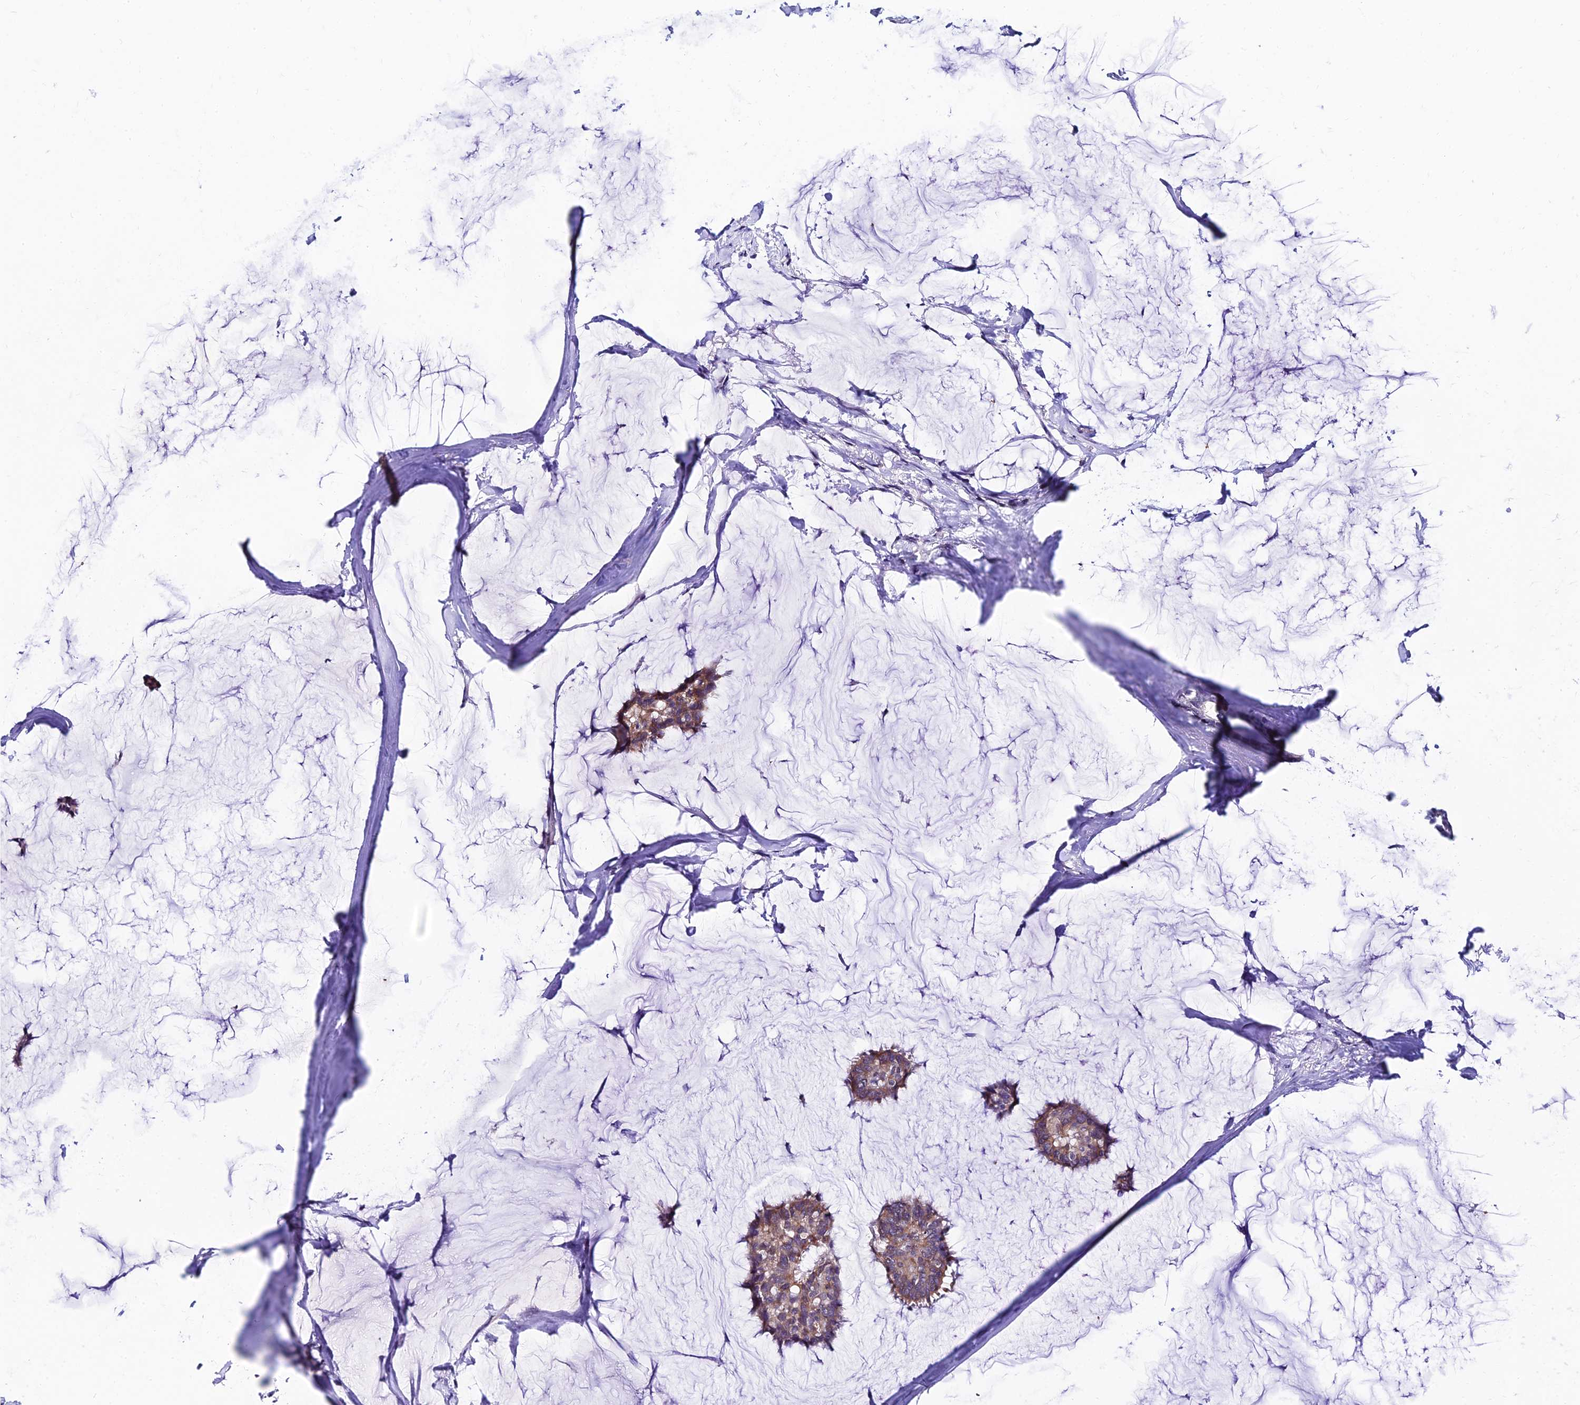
{"staining": {"intensity": "moderate", "quantity": ">75%", "location": "cytoplasmic/membranous"}, "tissue": "breast cancer", "cell_type": "Tumor cells", "image_type": "cancer", "snomed": [{"axis": "morphology", "description": "Duct carcinoma"}, {"axis": "topography", "description": "Breast"}], "caption": "Immunohistochemical staining of breast infiltrating ductal carcinoma demonstrates moderate cytoplasmic/membranous protein staining in about >75% of tumor cells.", "gene": "CDNF", "patient": {"sex": "female", "age": 93}}